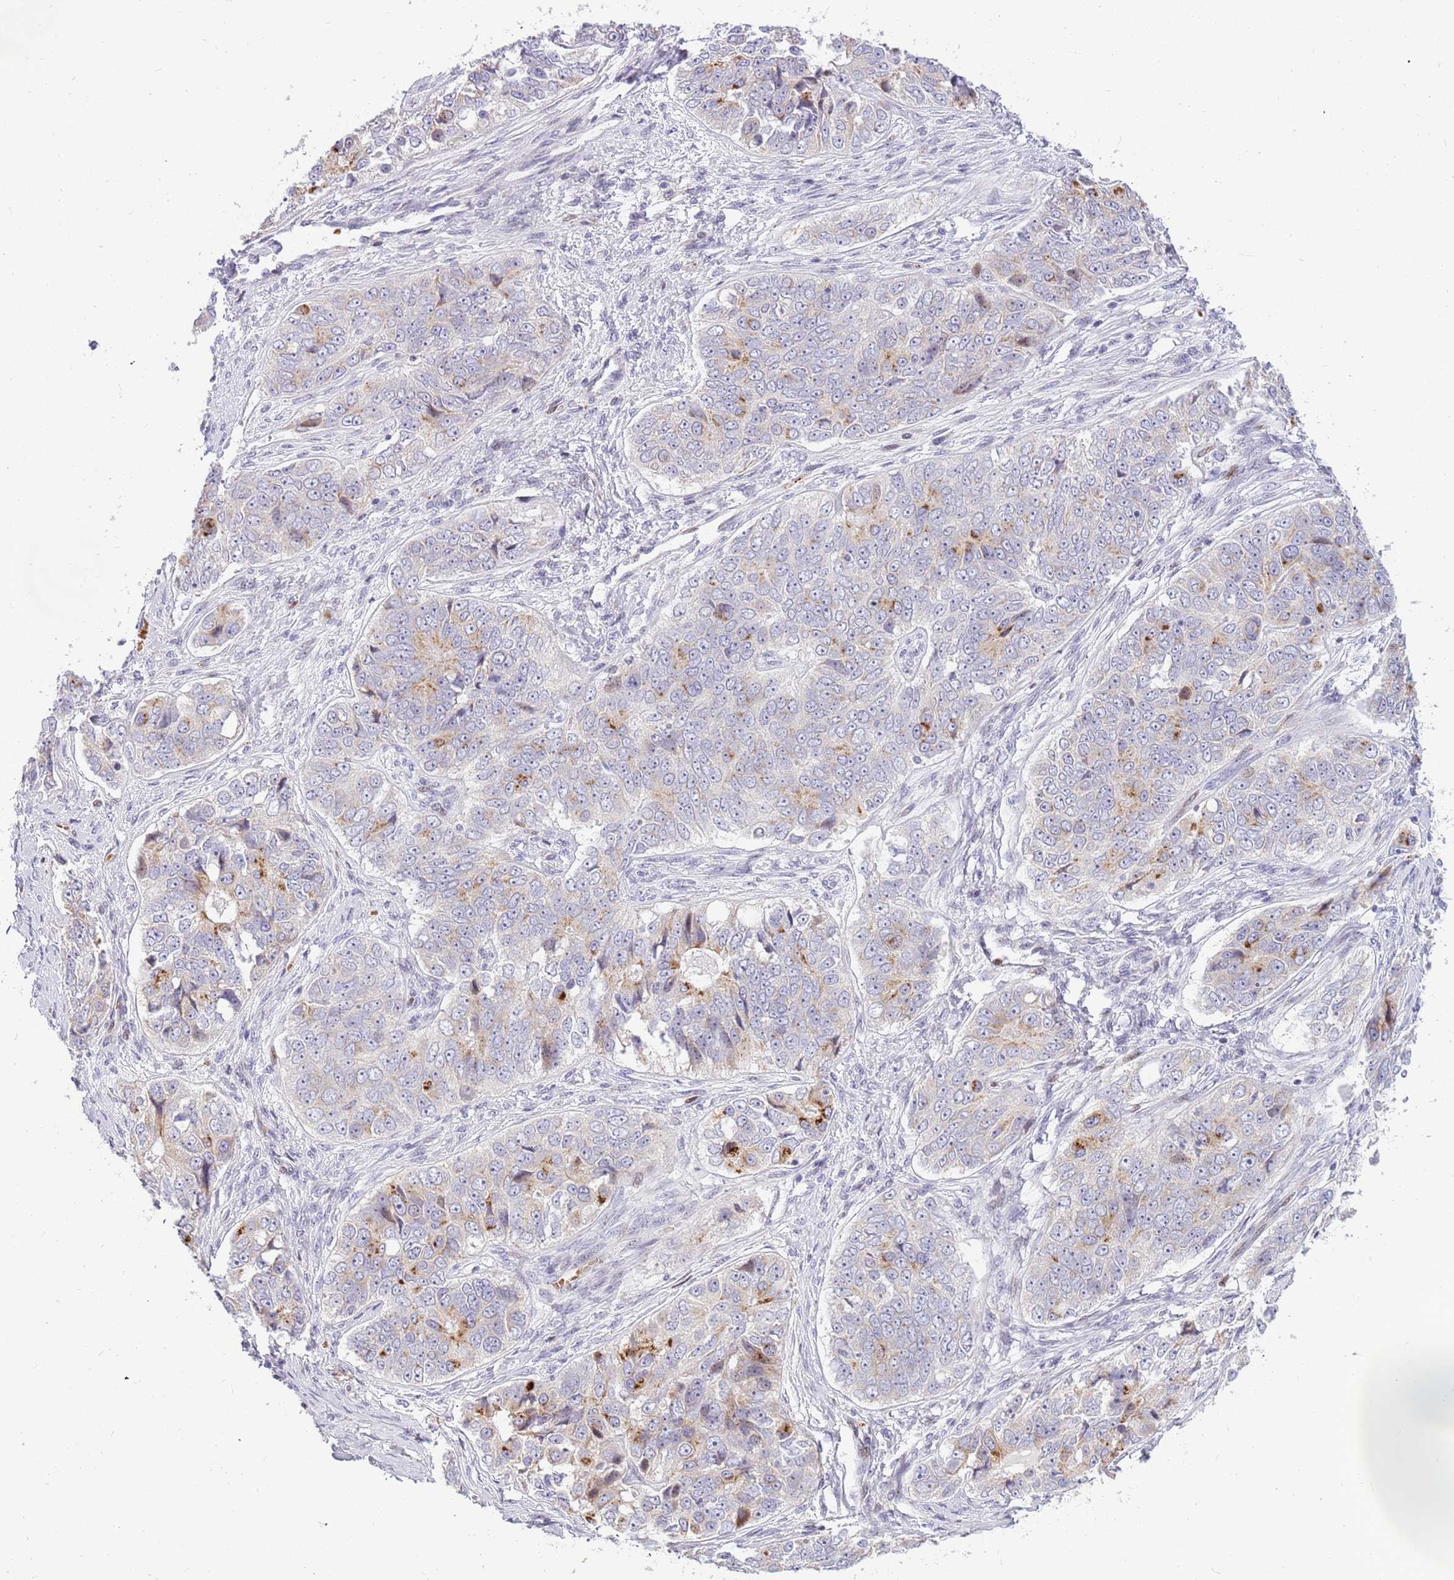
{"staining": {"intensity": "moderate", "quantity": "<25%", "location": "cytoplasmic/membranous"}, "tissue": "ovarian cancer", "cell_type": "Tumor cells", "image_type": "cancer", "snomed": [{"axis": "morphology", "description": "Carcinoma, endometroid"}, {"axis": "topography", "description": "Ovary"}], "caption": "Tumor cells exhibit low levels of moderate cytoplasmic/membranous positivity in approximately <25% of cells in ovarian endometroid carcinoma.", "gene": "DNAJA3", "patient": {"sex": "female", "age": 51}}